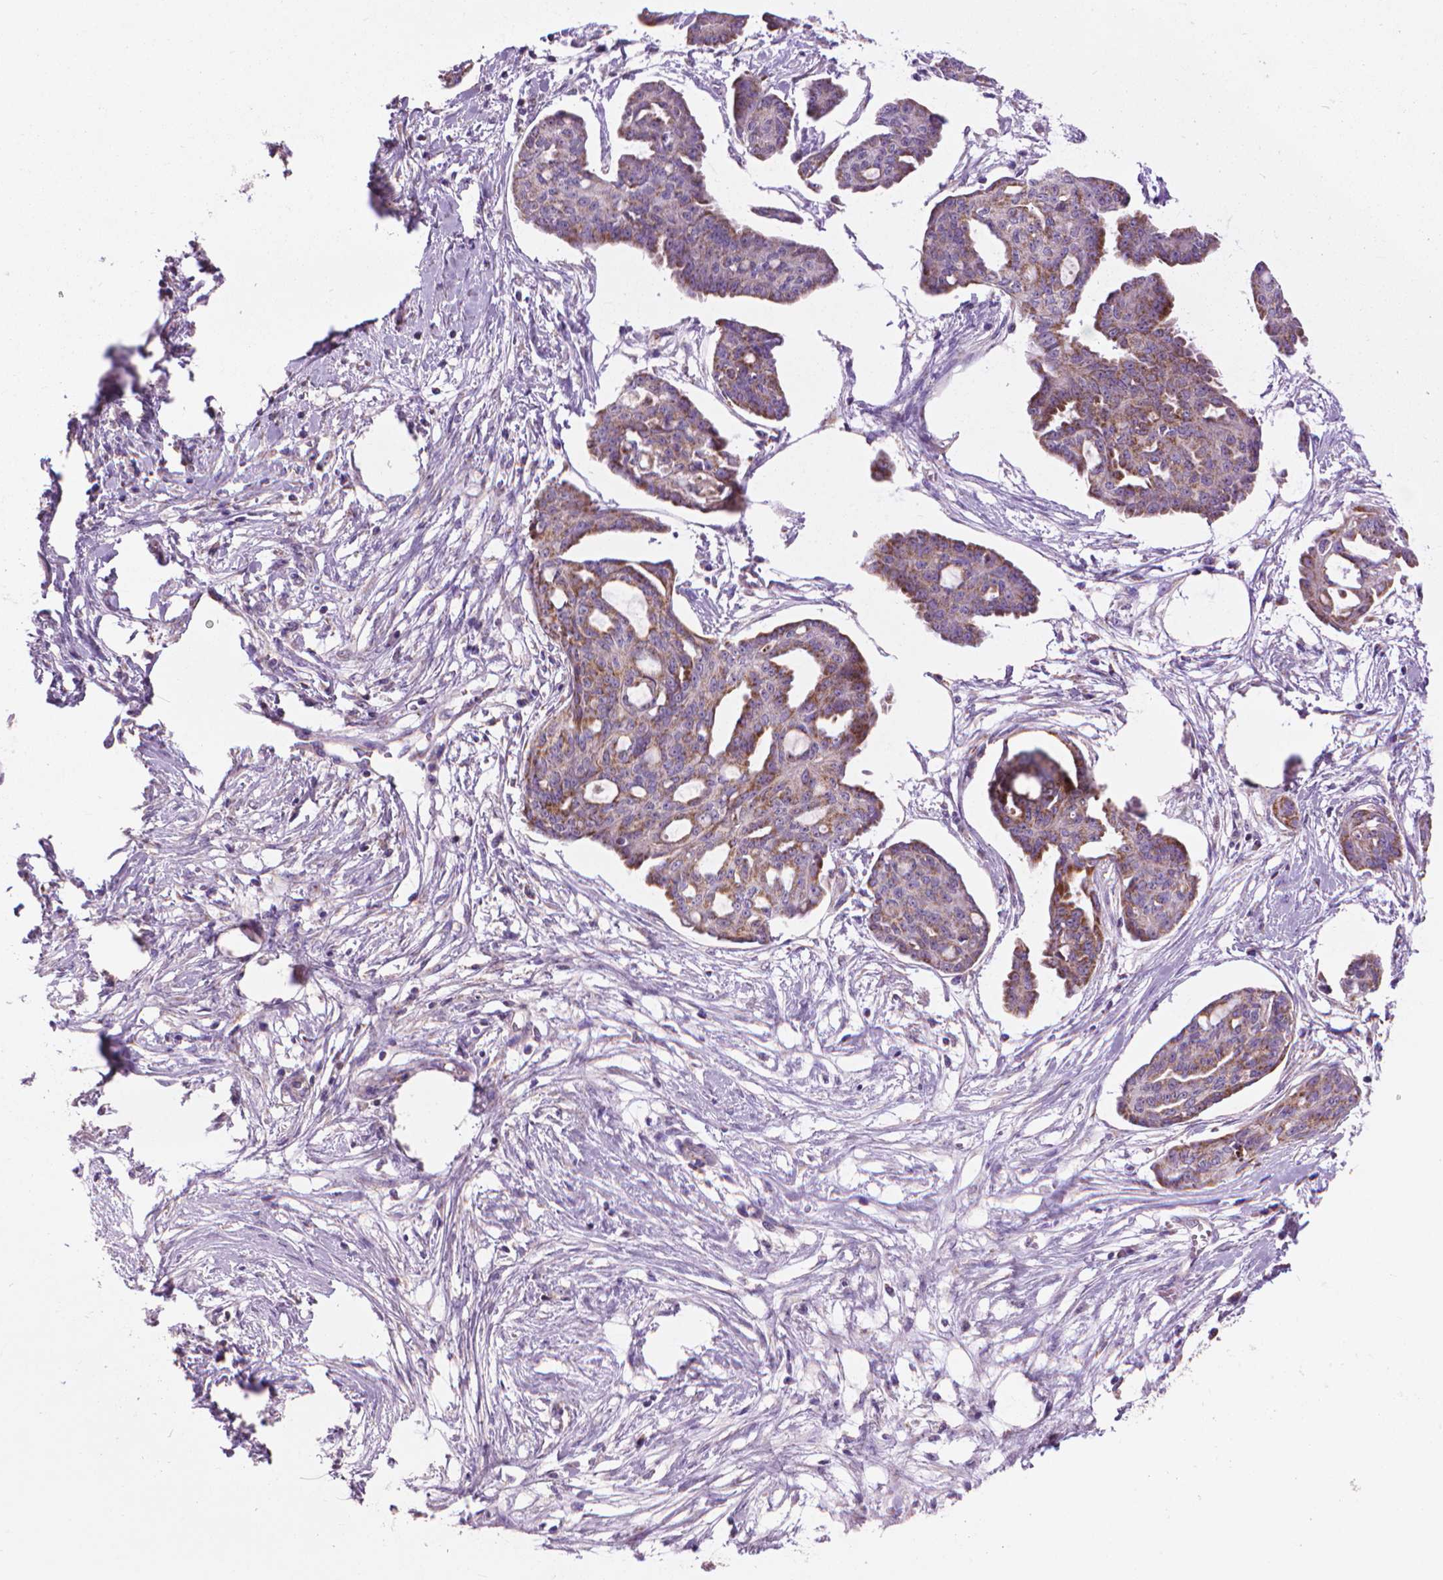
{"staining": {"intensity": "moderate", "quantity": "<25%", "location": "cytoplasmic/membranous"}, "tissue": "ovarian cancer", "cell_type": "Tumor cells", "image_type": "cancer", "snomed": [{"axis": "morphology", "description": "Cystadenocarcinoma, serous, NOS"}, {"axis": "topography", "description": "Ovary"}], "caption": "Human ovarian serous cystadenocarcinoma stained for a protein (brown) displays moderate cytoplasmic/membranous positive expression in about <25% of tumor cells.", "gene": "VDAC1", "patient": {"sex": "female", "age": 71}}